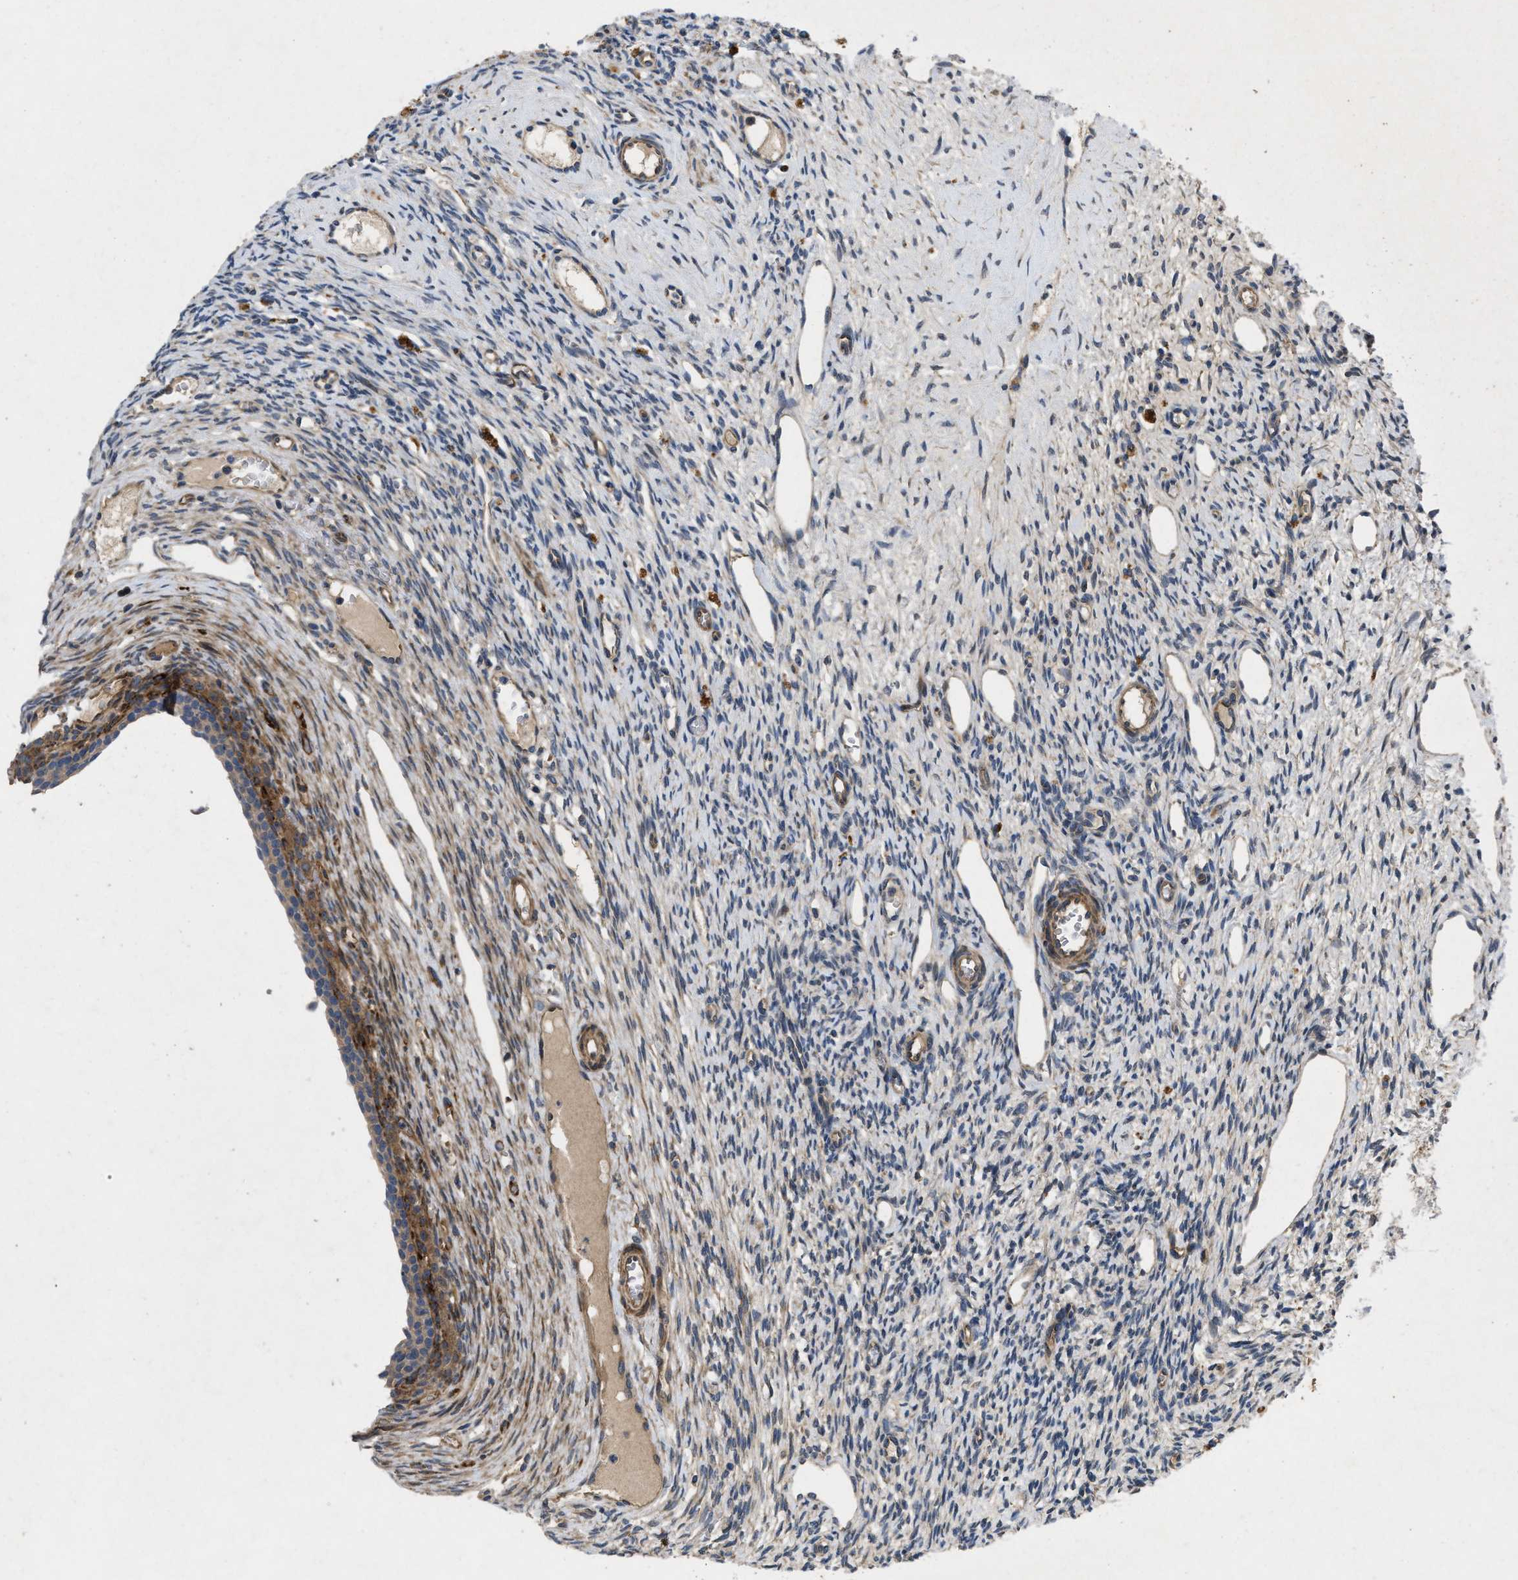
{"staining": {"intensity": "weak", "quantity": "<25%", "location": "cytoplasmic/membranous"}, "tissue": "ovary", "cell_type": "Ovarian stroma cells", "image_type": "normal", "snomed": [{"axis": "morphology", "description": "Normal tissue, NOS"}, {"axis": "topography", "description": "Ovary"}], "caption": "IHC of unremarkable ovary demonstrates no positivity in ovarian stroma cells.", "gene": "HSPA12B", "patient": {"sex": "female", "age": 33}}